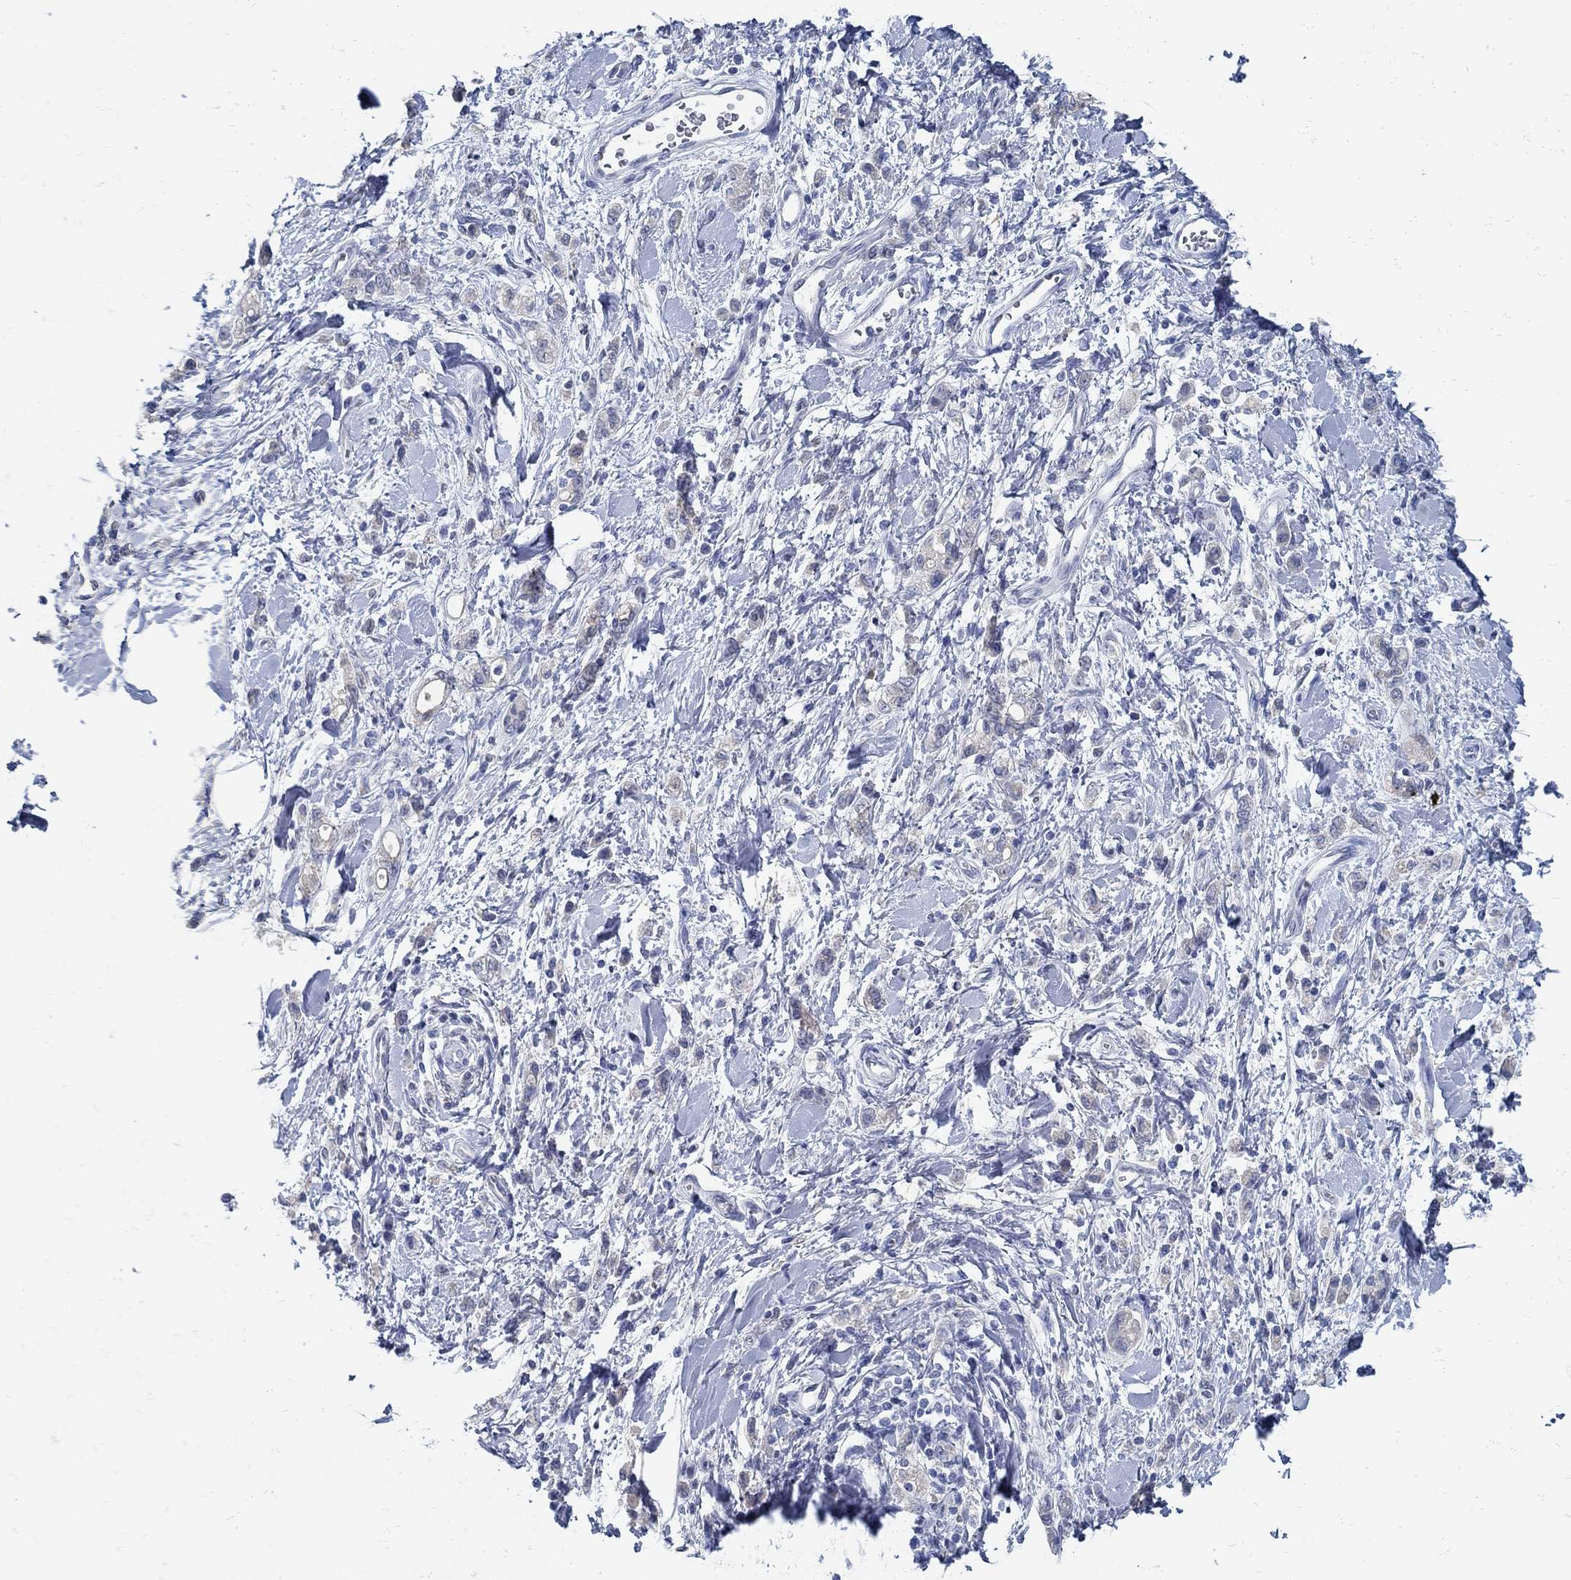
{"staining": {"intensity": "negative", "quantity": "none", "location": "none"}, "tissue": "stomach cancer", "cell_type": "Tumor cells", "image_type": "cancer", "snomed": [{"axis": "morphology", "description": "Adenocarcinoma, NOS"}, {"axis": "topography", "description": "Stomach"}], "caption": "DAB (3,3'-diaminobenzidine) immunohistochemical staining of human stomach cancer (adenocarcinoma) demonstrates no significant staining in tumor cells.", "gene": "ZFAND4", "patient": {"sex": "male", "age": 77}}